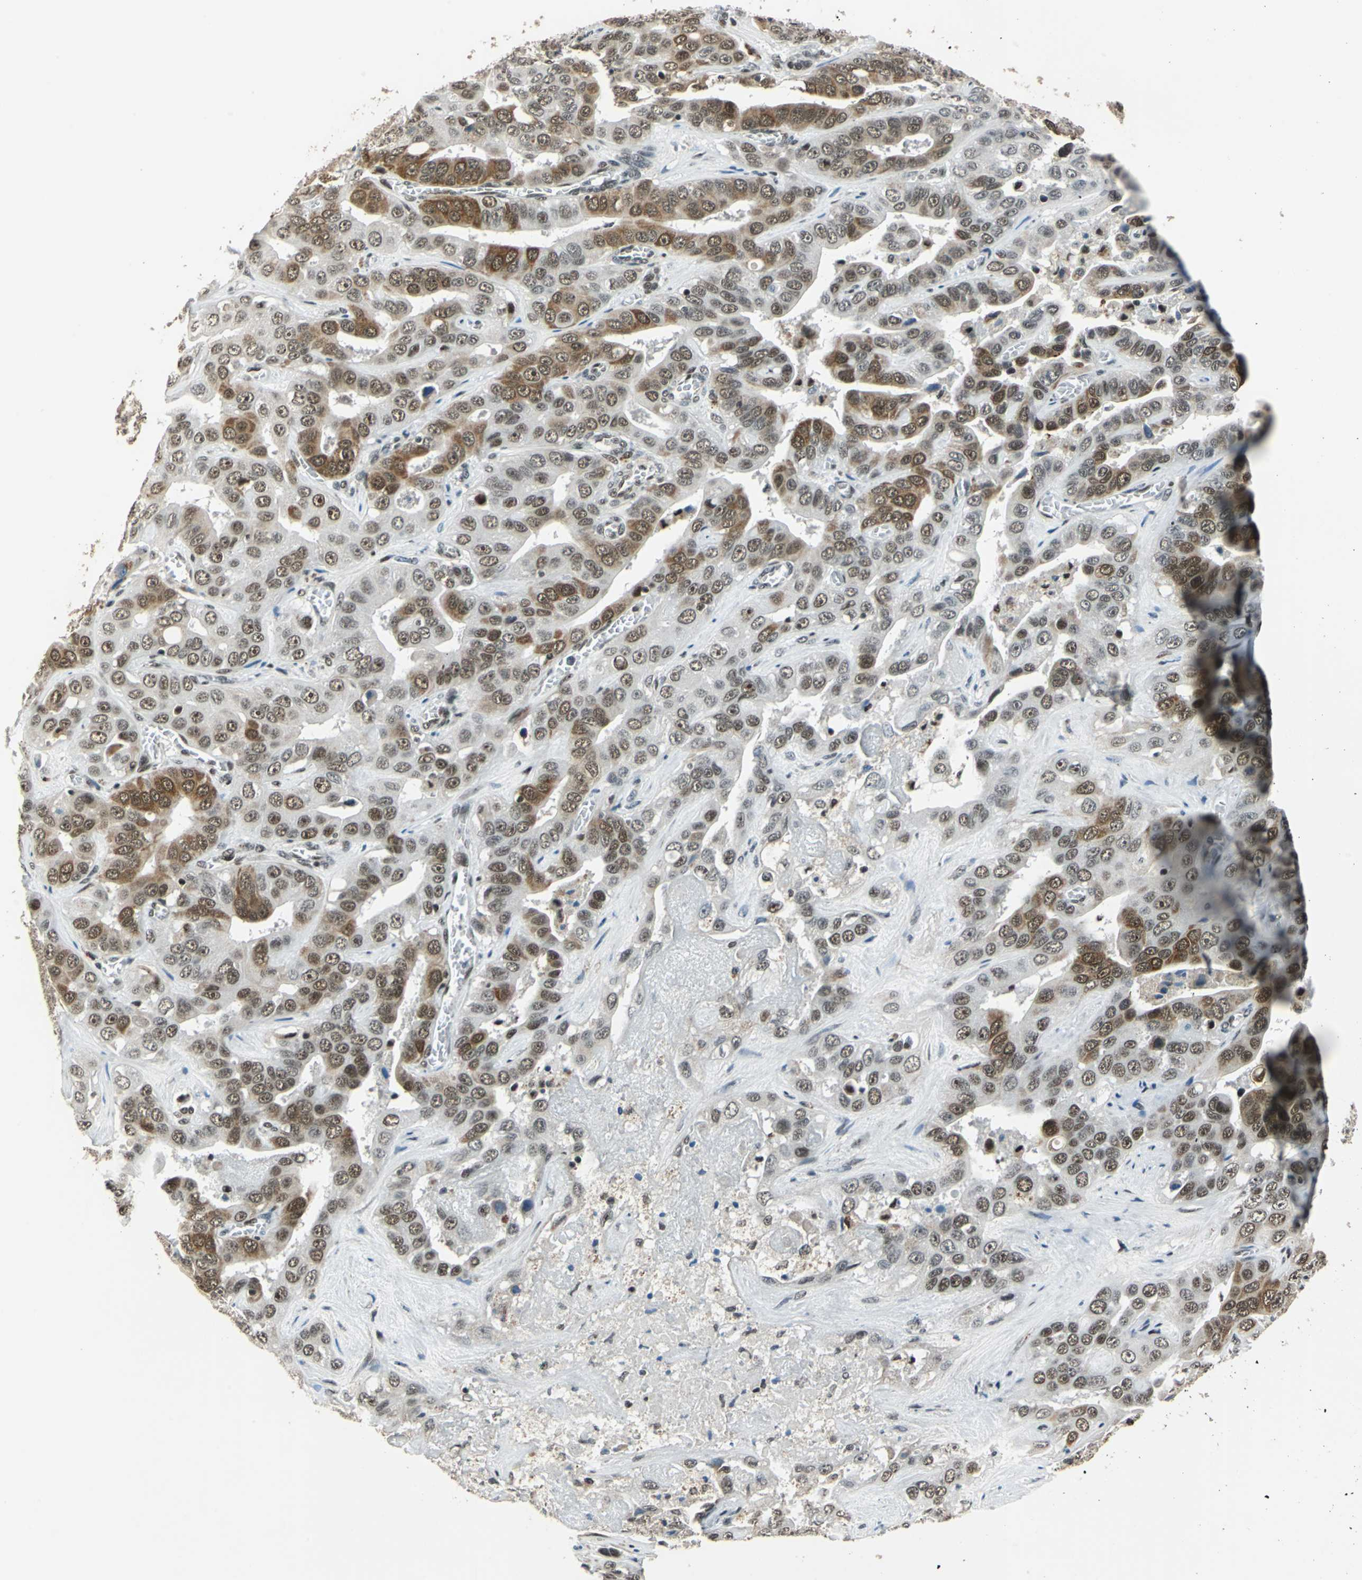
{"staining": {"intensity": "weak", "quantity": ">75%", "location": "nuclear"}, "tissue": "liver cancer", "cell_type": "Tumor cells", "image_type": "cancer", "snomed": [{"axis": "morphology", "description": "Cholangiocarcinoma"}, {"axis": "topography", "description": "Liver"}], "caption": "Immunohistochemical staining of human liver cancer (cholangiocarcinoma) demonstrates weak nuclear protein staining in about >75% of tumor cells.", "gene": "BCLAF1", "patient": {"sex": "female", "age": 52}}